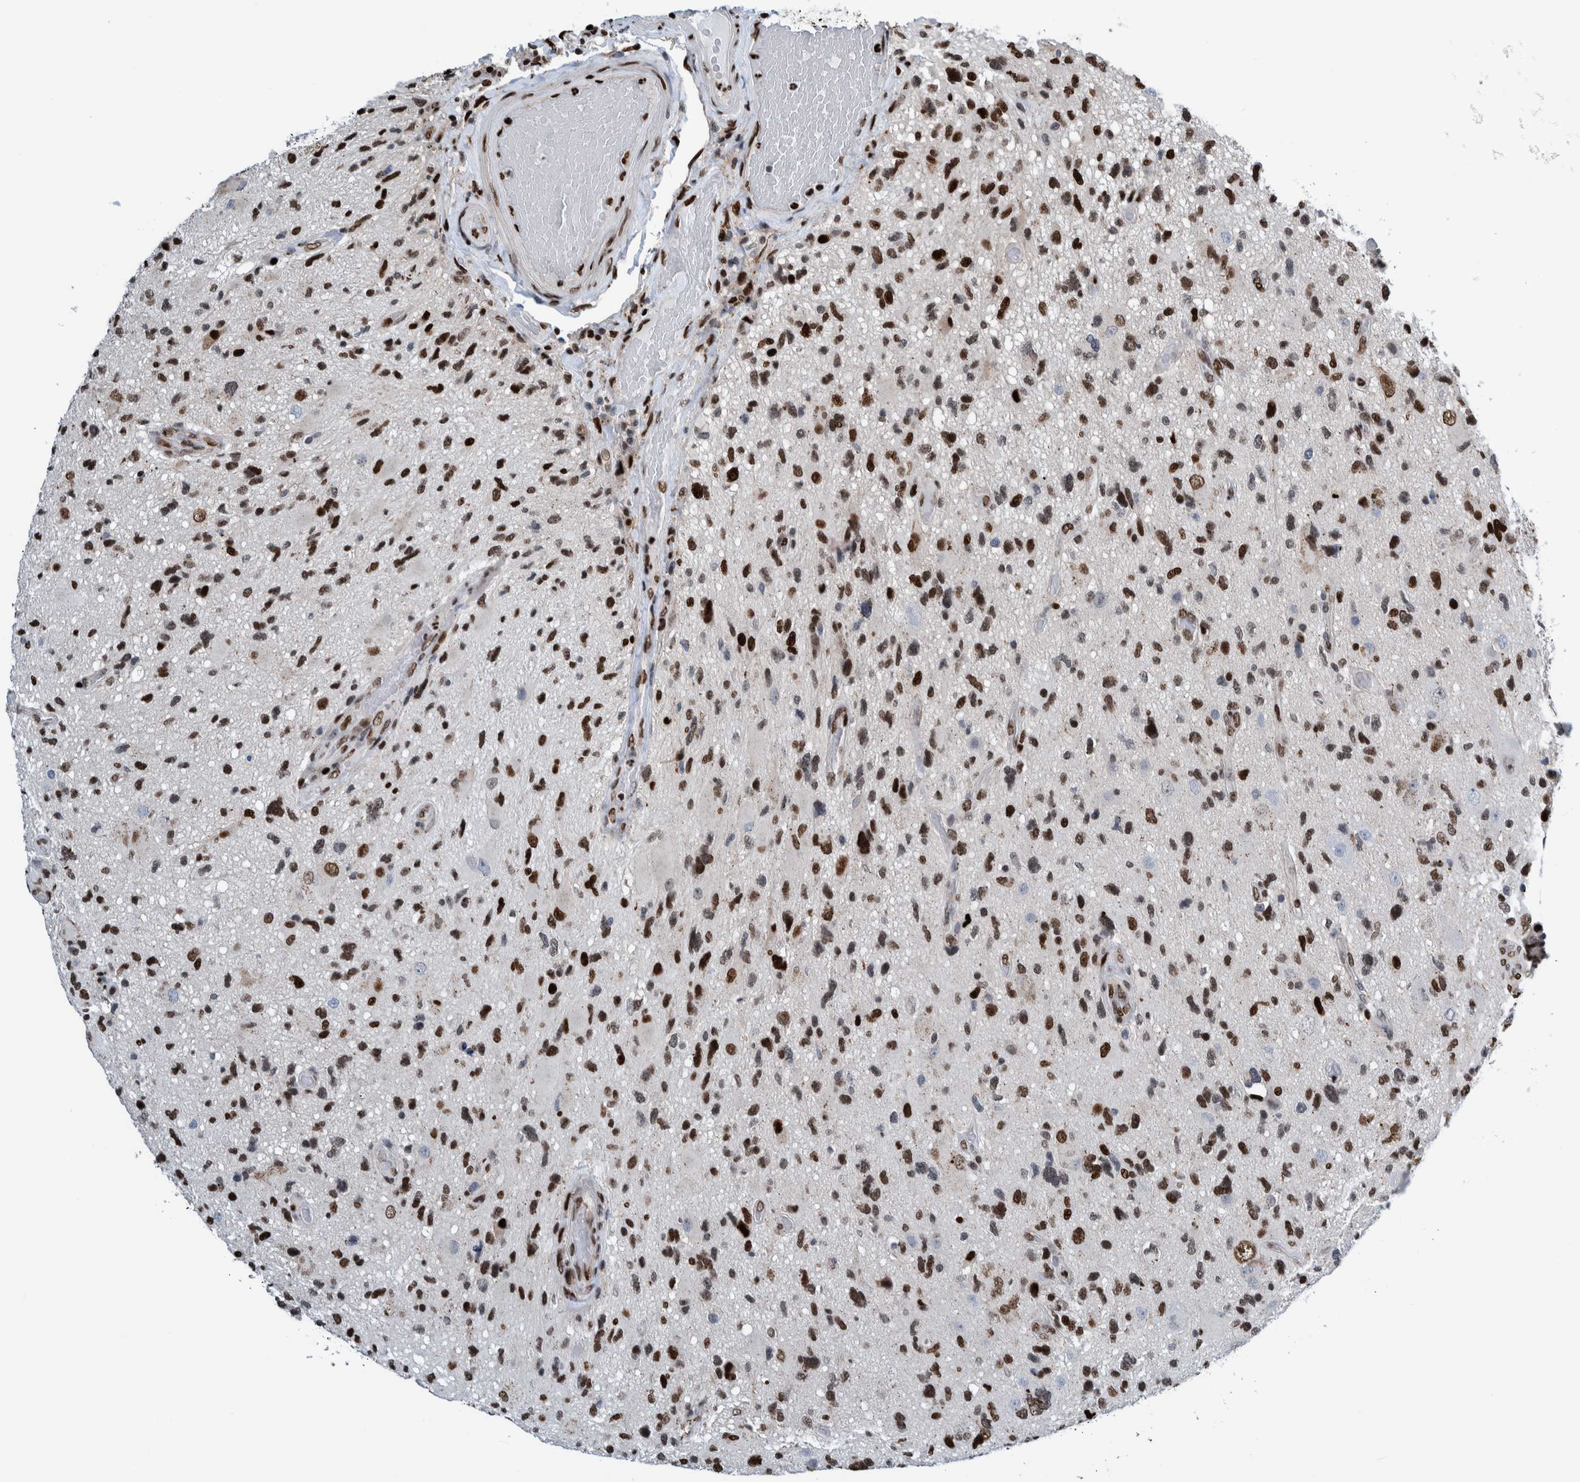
{"staining": {"intensity": "strong", "quantity": ">75%", "location": "nuclear"}, "tissue": "glioma", "cell_type": "Tumor cells", "image_type": "cancer", "snomed": [{"axis": "morphology", "description": "Glioma, malignant, High grade"}, {"axis": "topography", "description": "Brain"}], "caption": "Immunohistochemistry histopathology image of neoplastic tissue: human malignant glioma (high-grade) stained using immunohistochemistry (IHC) exhibits high levels of strong protein expression localized specifically in the nuclear of tumor cells, appearing as a nuclear brown color.", "gene": "HEATR9", "patient": {"sex": "male", "age": 33}}